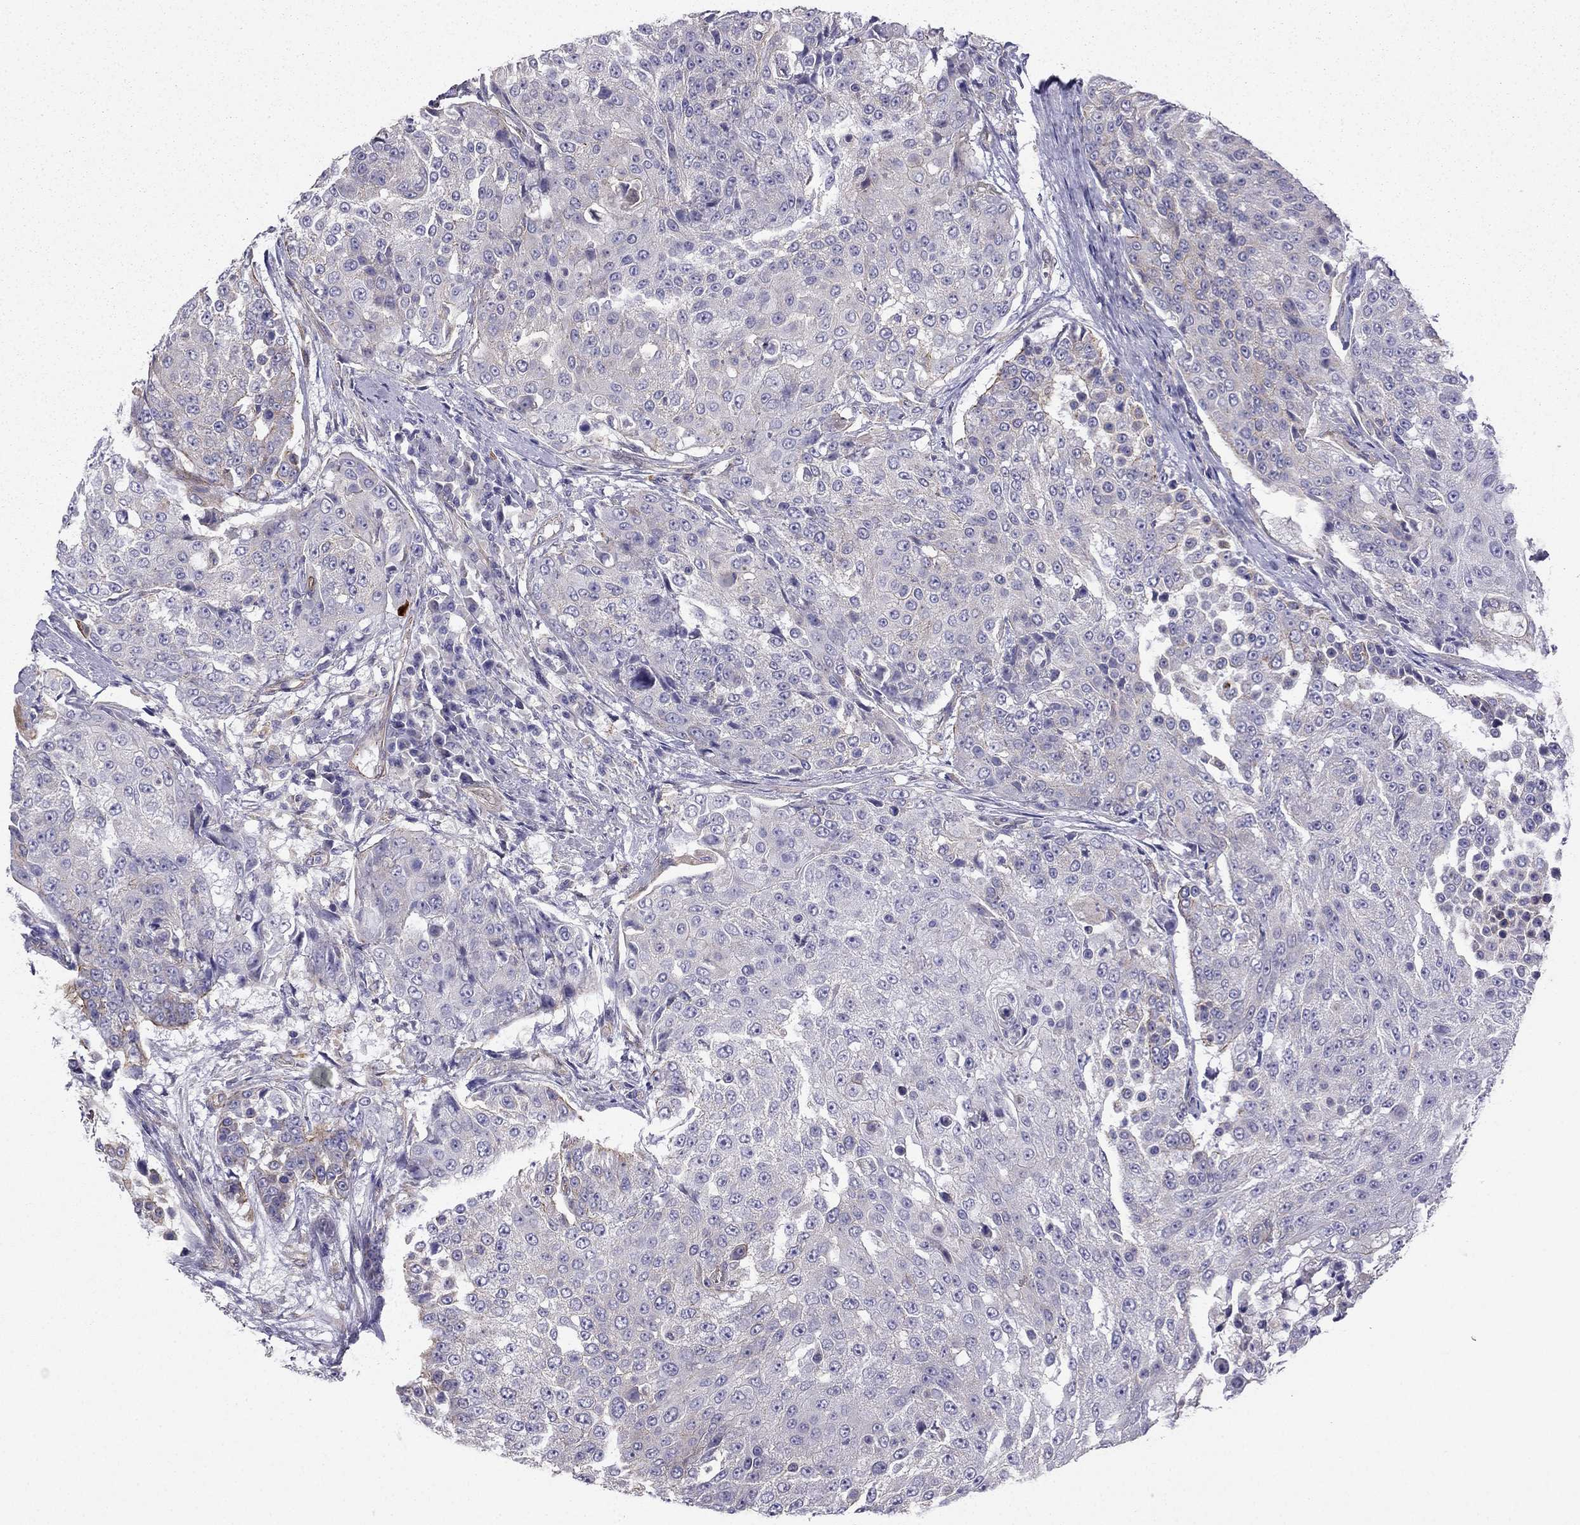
{"staining": {"intensity": "negative", "quantity": "none", "location": "none"}, "tissue": "urothelial cancer", "cell_type": "Tumor cells", "image_type": "cancer", "snomed": [{"axis": "morphology", "description": "Urothelial carcinoma, High grade"}, {"axis": "topography", "description": "Urinary bladder"}], "caption": "This micrograph is of urothelial cancer stained with immunohistochemistry to label a protein in brown with the nuclei are counter-stained blue. There is no staining in tumor cells.", "gene": "ENOX1", "patient": {"sex": "female", "age": 63}}